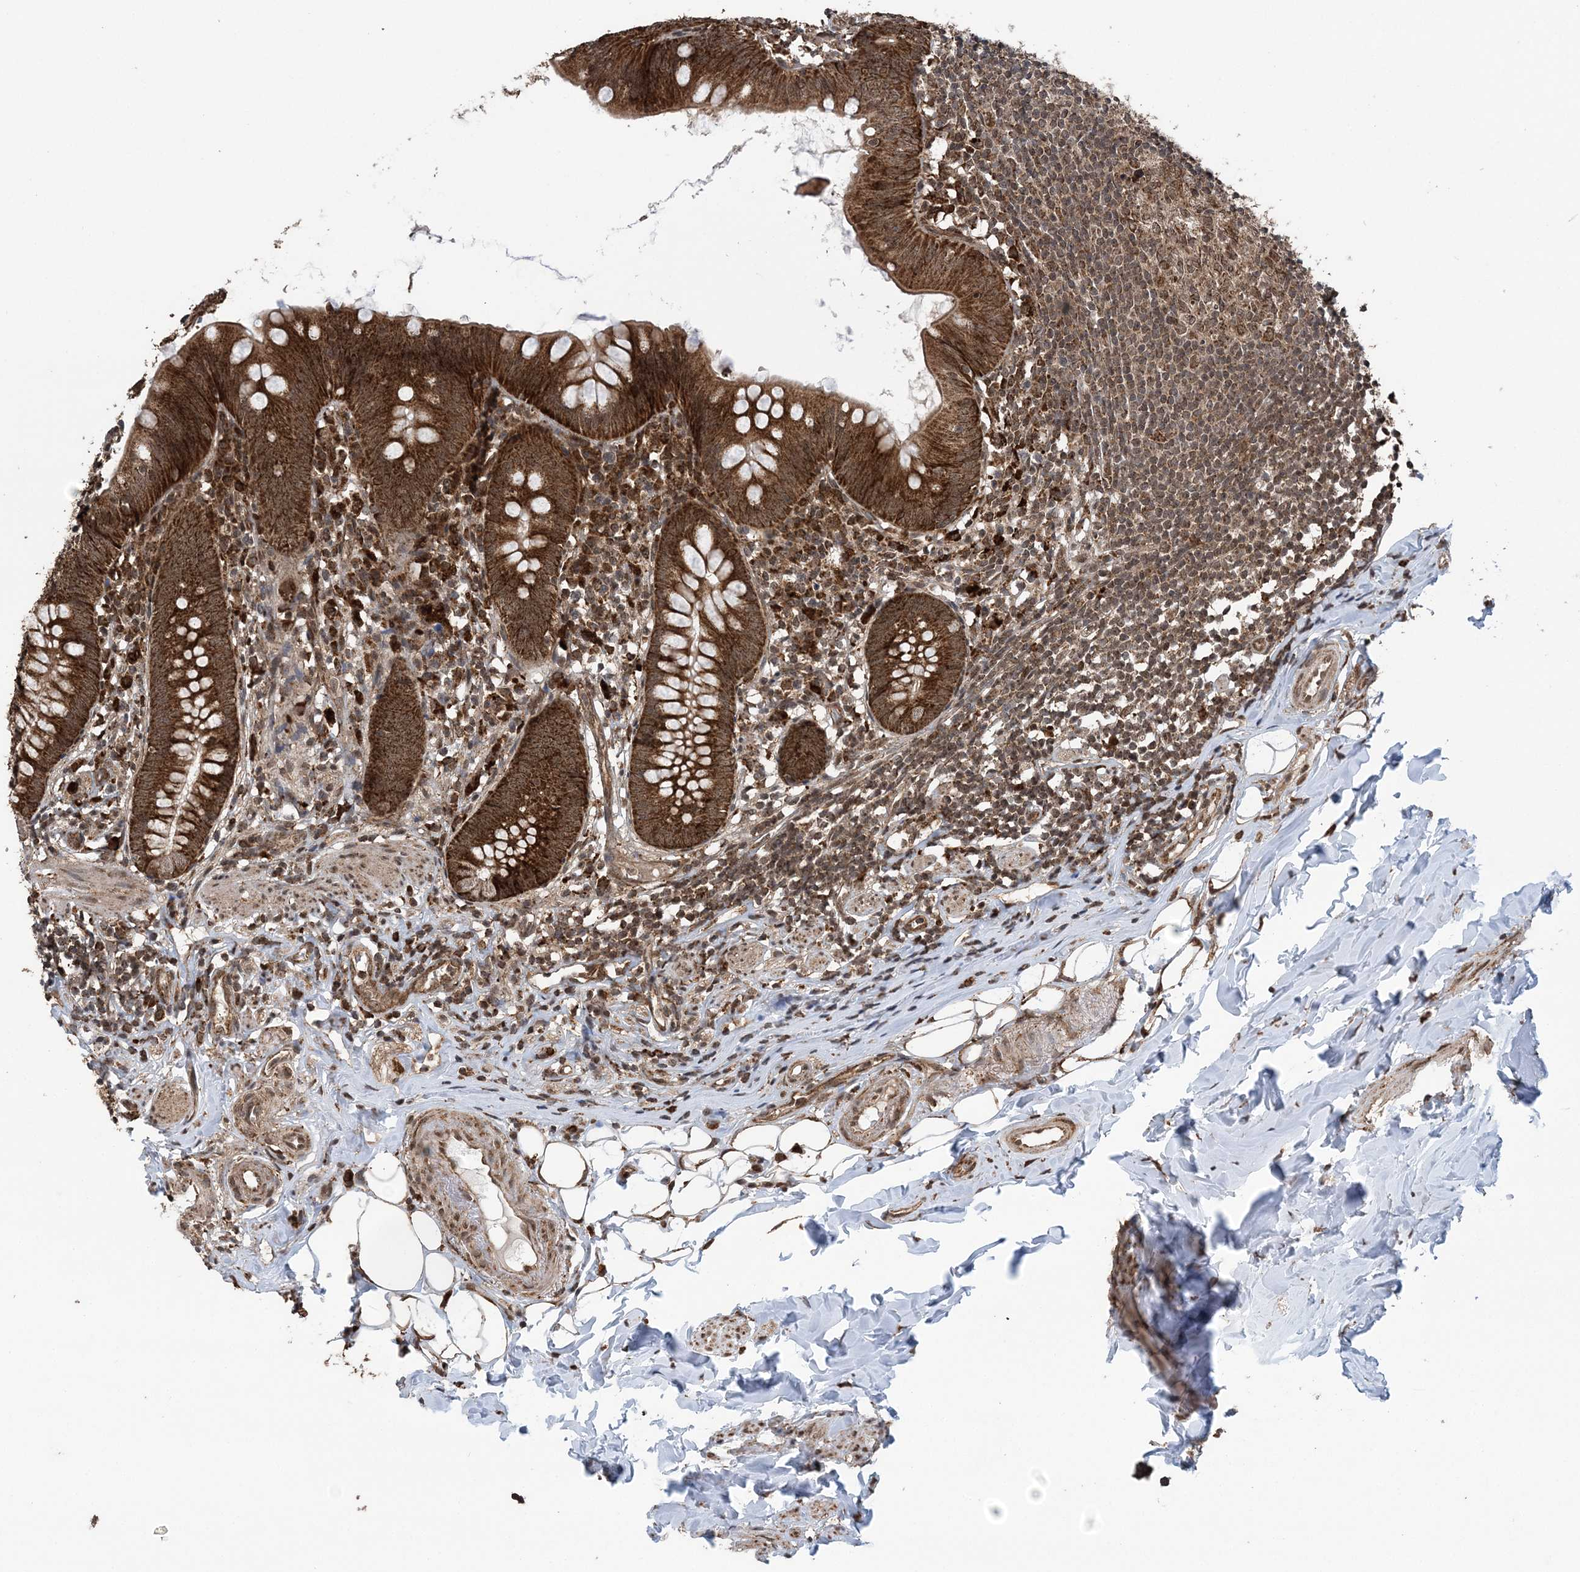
{"staining": {"intensity": "strong", "quantity": ">75%", "location": "cytoplasmic/membranous"}, "tissue": "appendix", "cell_type": "Glandular cells", "image_type": "normal", "snomed": [{"axis": "morphology", "description": "Normal tissue, NOS"}, {"axis": "topography", "description": "Appendix"}], "caption": "Immunohistochemistry of normal human appendix displays high levels of strong cytoplasmic/membranous expression in approximately >75% of glandular cells.", "gene": "PCBP1", "patient": {"sex": "female", "age": 62}}